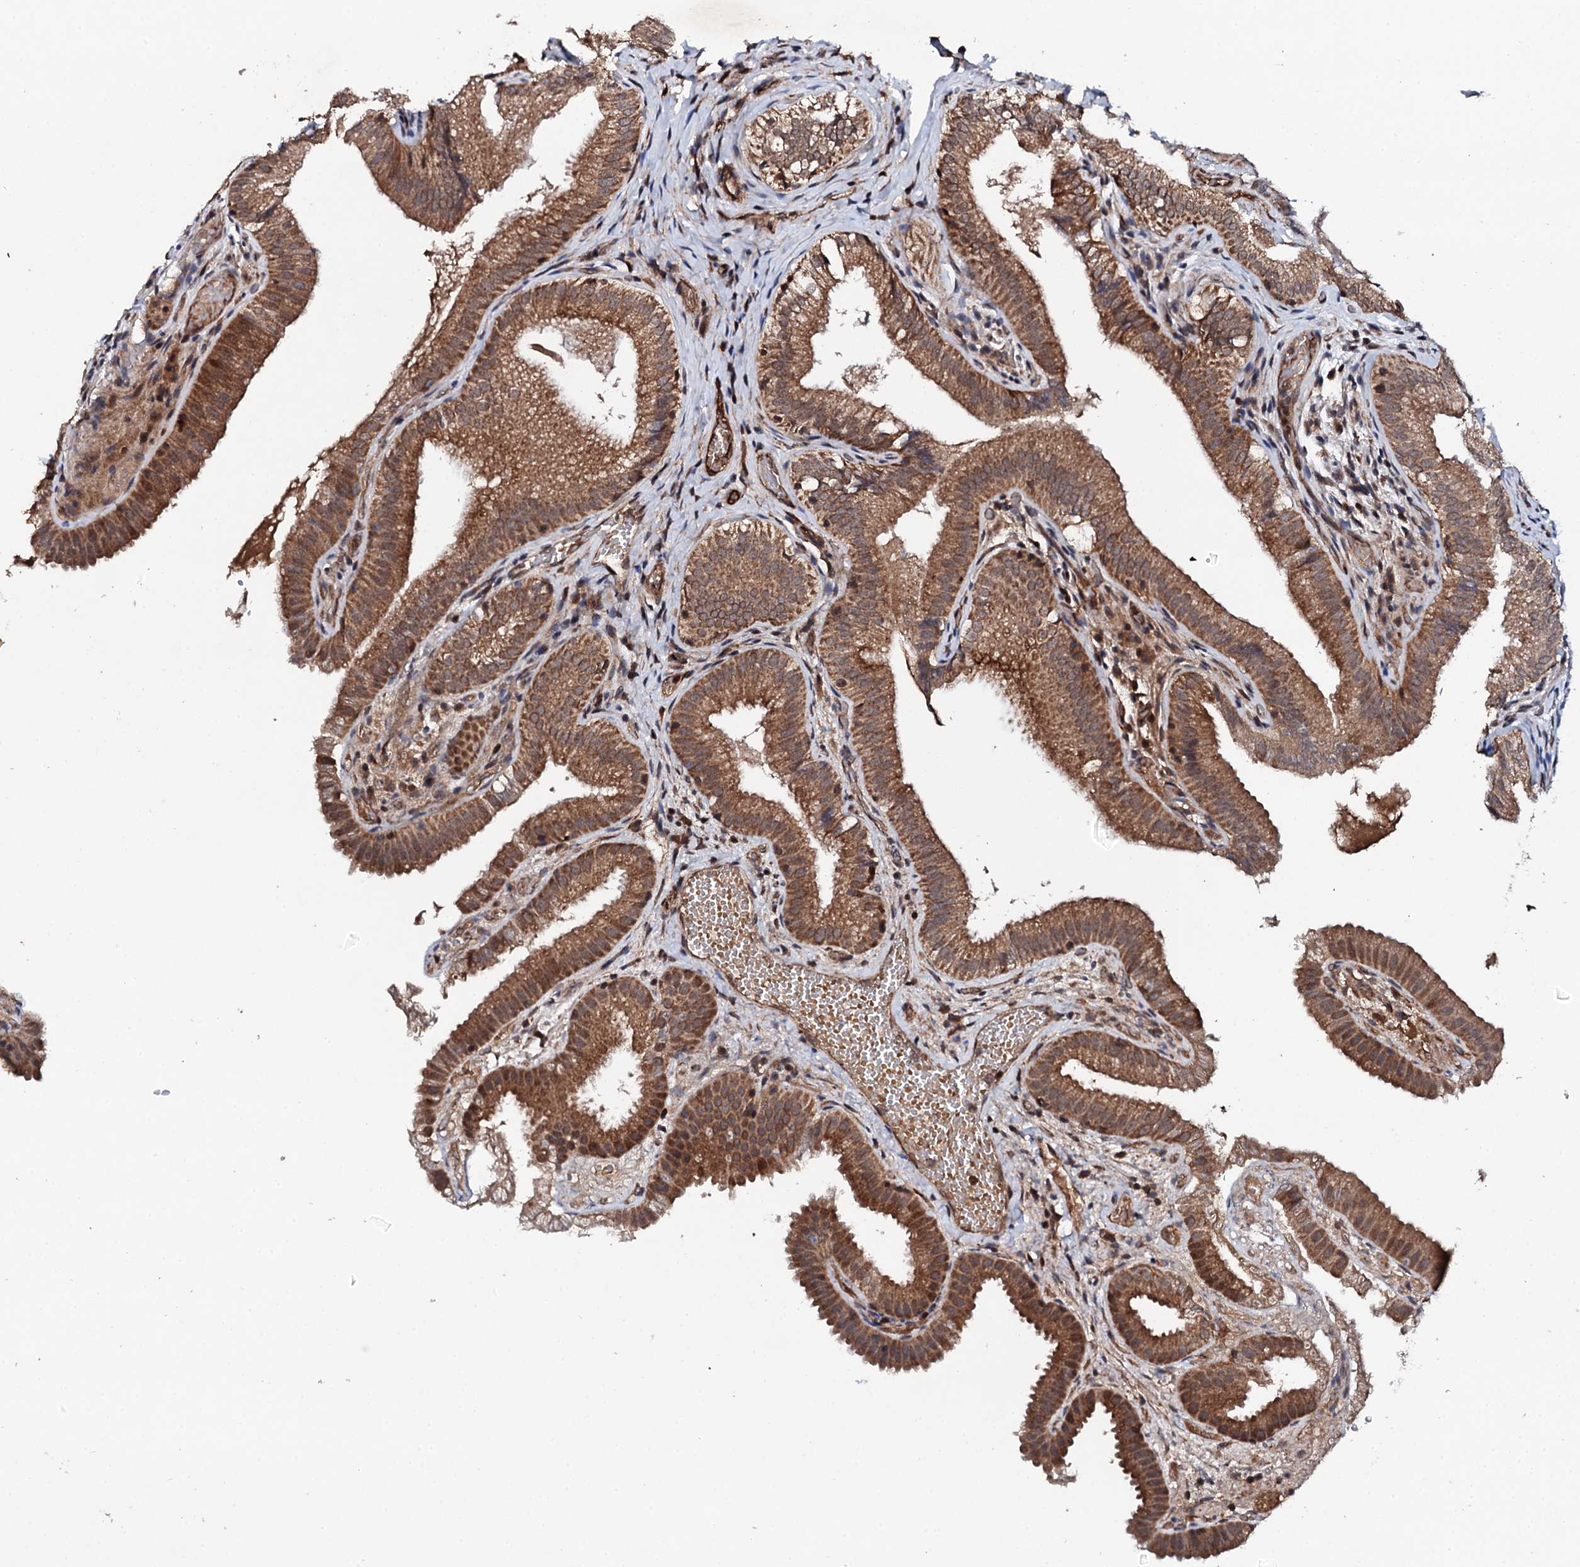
{"staining": {"intensity": "moderate", "quantity": ">75%", "location": "cytoplasmic/membranous"}, "tissue": "gallbladder", "cell_type": "Glandular cells", "image_type": "normal", "snomed": [{"axis": "morphology", "description": "Normal tissue, NOS"}, {"axis": "topography", "description": "Gallbladder"}], "caption": "This histopathology image exhibits unremarkable gallbladder stained with immunohistochemistry to label a protein in brown. The cytoplasmic/membranous of glandular cells show moderate positivity for the protein. Nuclei are counter-stained blue.", "gene": "FAM111A", "patient": {"sex": "female", "age": 30}}